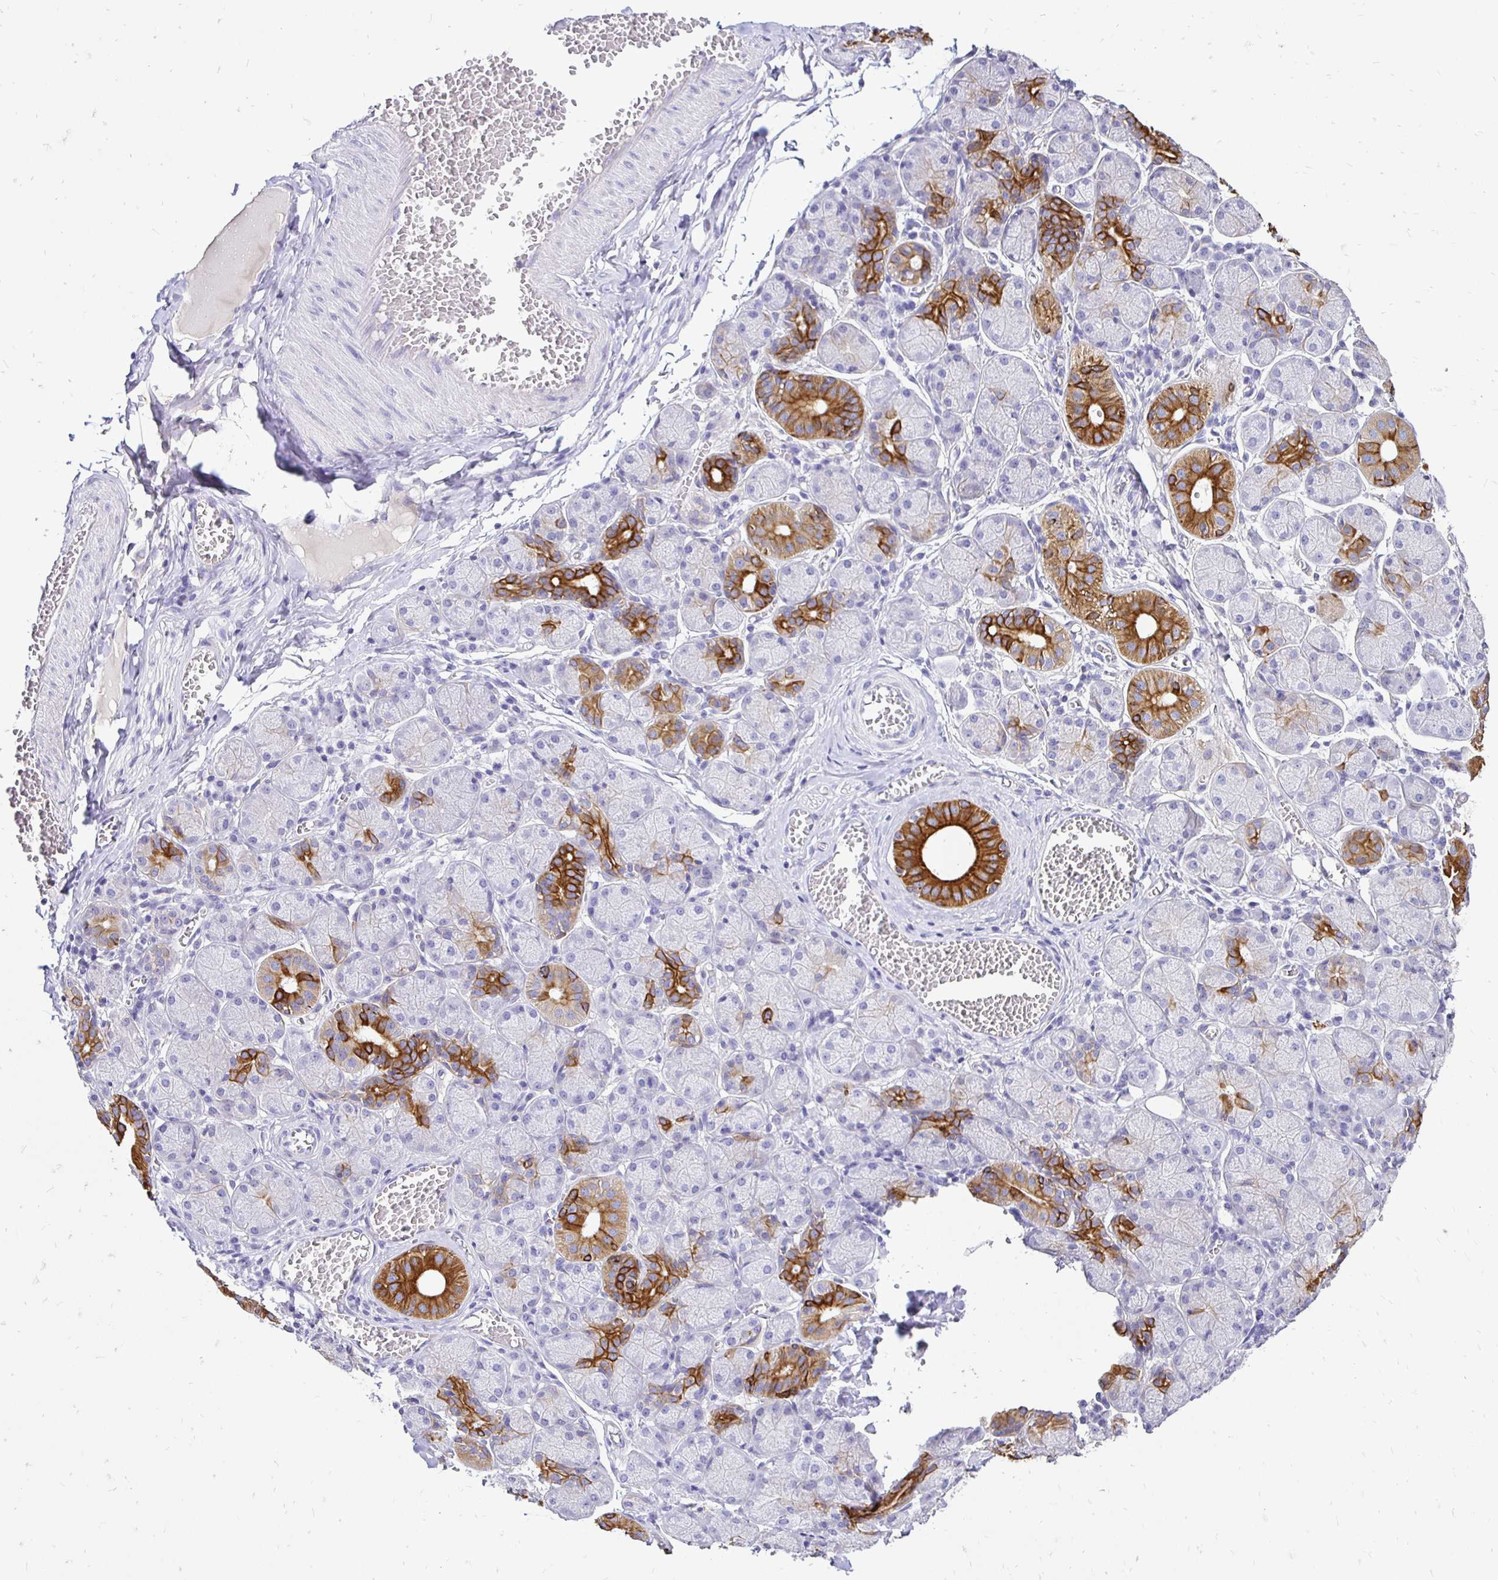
{"staining": {"intensity": "strong", "quantity": "<25%", "location": "cytoplasmic/membranous"}, "tissue": "salivary gland", "cell_type": "Glandular cells", "image_type": "normal", "snomed": [{"axis": "morphology", "description": "Normal tissue, NOS"}, {"axis": "topography", "description": "Salivary gland"}], "caption": "Strong cytoplasmic/membranous positivity is appreciated in about <25% of glandular cells in unremarkable salivary gland. (brown staining indicates protein expression, while blue staining denotes nuclei).", "gene": "TAF1D", "patient": {"sex": "female", "age": 24}}